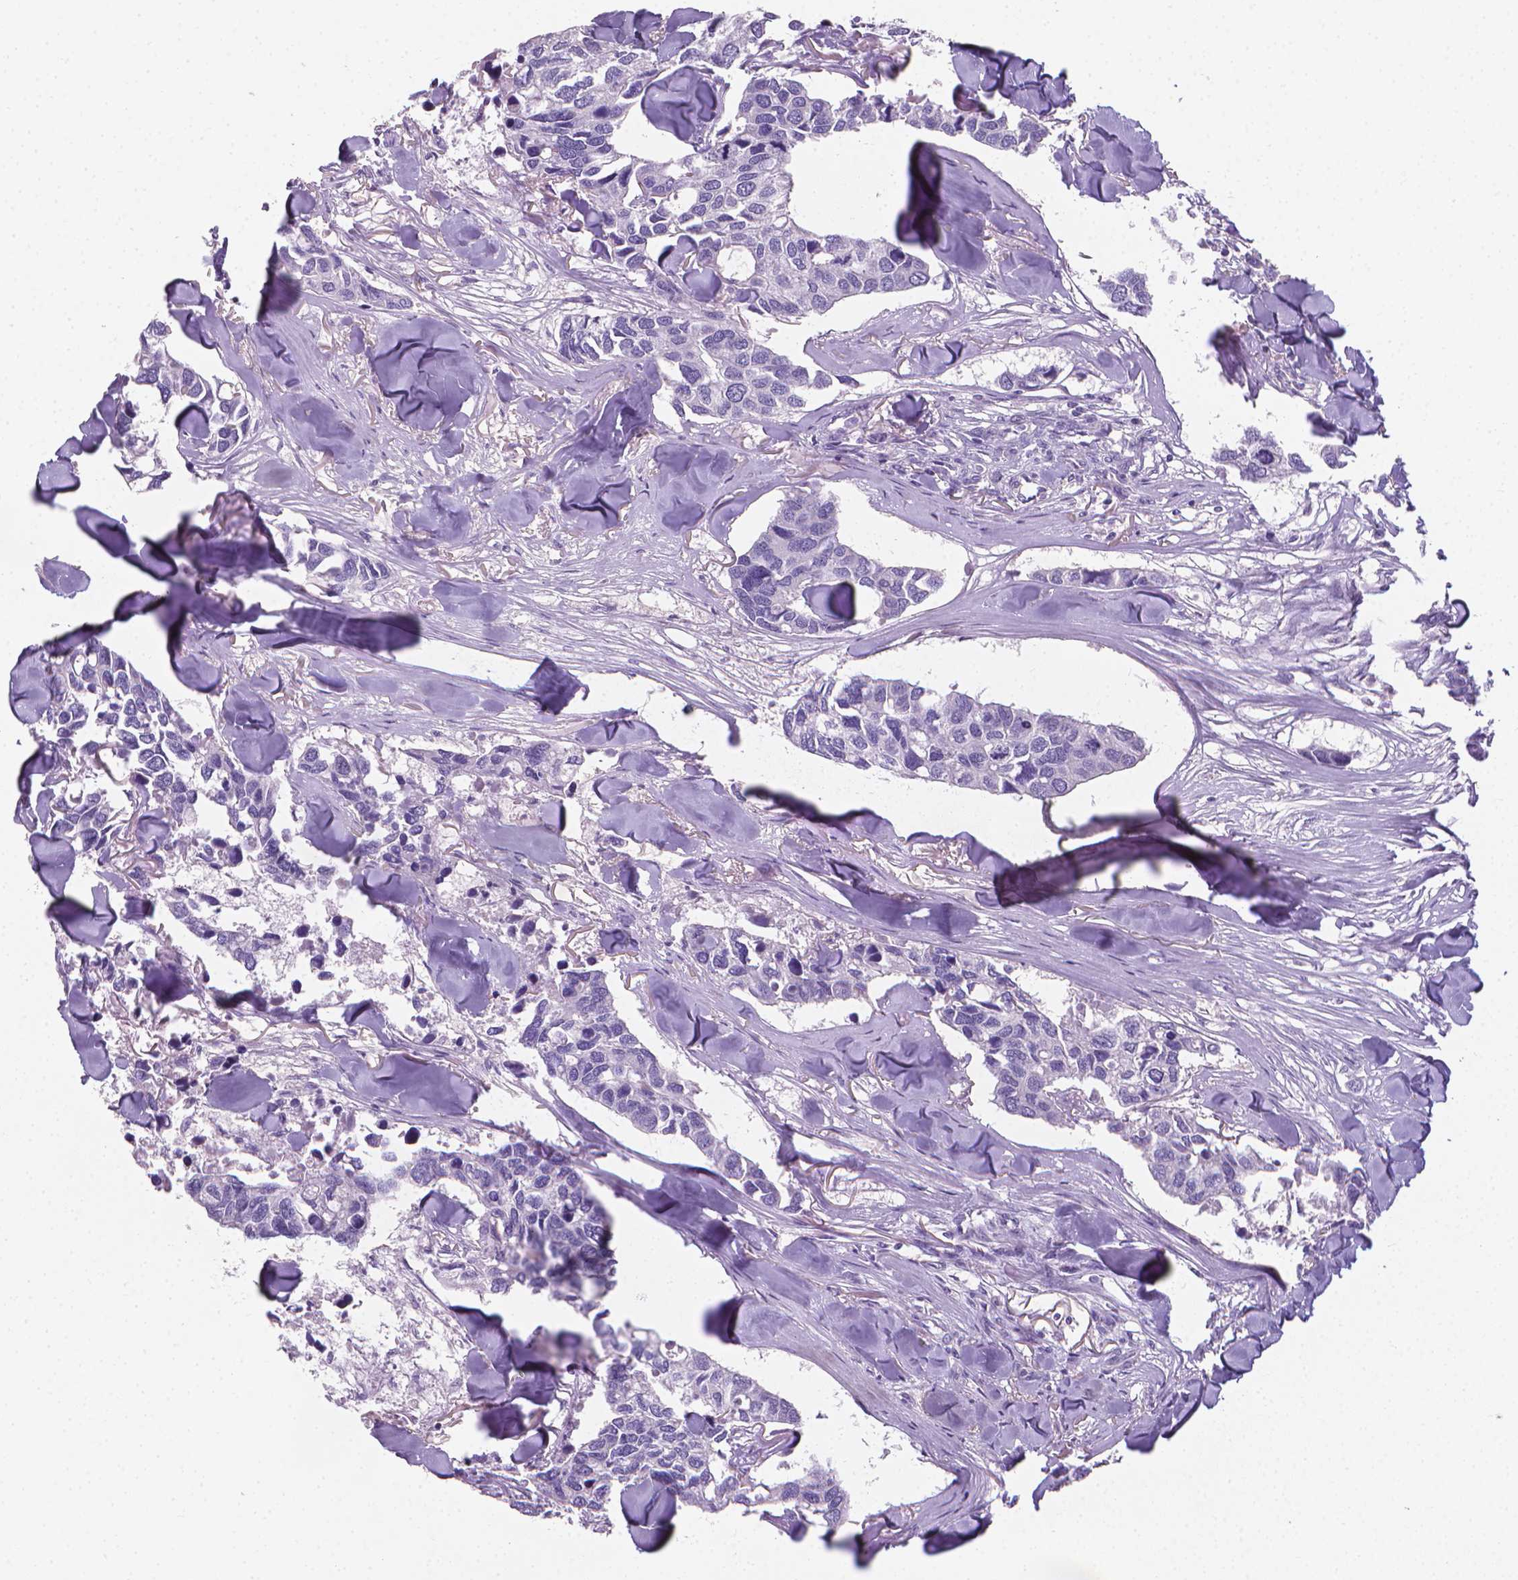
{"staining": {"intensity": "negative", "quantity": "none", "location": "none"}, "tissue": "breast cancer", "cell_type": "Tumor cells", "image_type": "cancer", "snomed": [{"axis": "morphology", "description": "Duct carcinoma"}, {"axis": "topography", "description": "Breast"}], "caption": "Breast cancer (infiltrating ductal carcinoma) was stained to show a protein in brown. There is no significant positivity in tumor cells.", "gene": "XPNPEP2", "patient": {"sex": "female", "age": 83}}